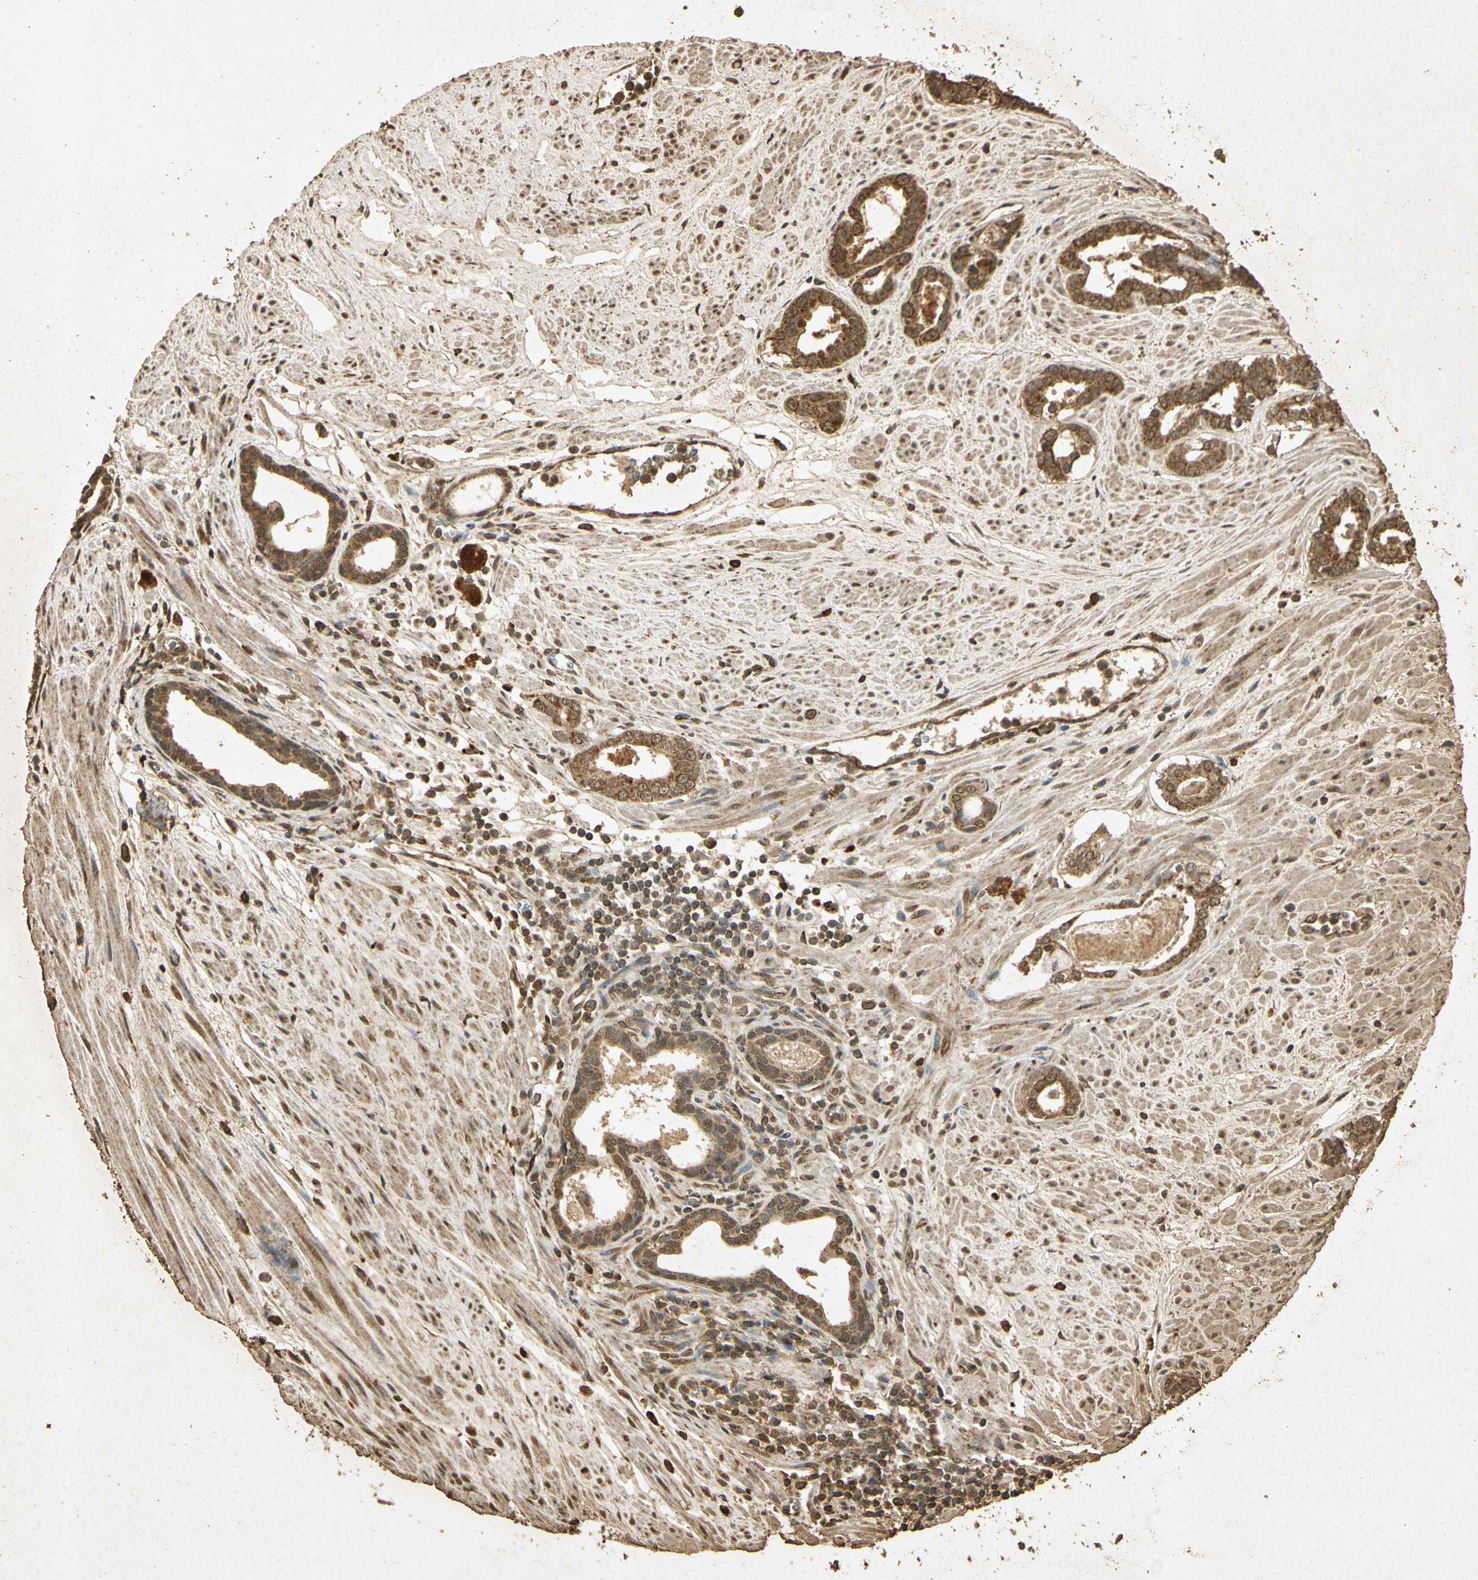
{"staining": {"intensity": "strong", "quantity": "25%-75%", "location": "cytoplasmic/membranous"}, "tissue": "prostate cancer", "cell_type": "Tumor cells", "image_type": "cancer", "snomed": [{"axis": "morphology", "description": "Adenocarcinoma, Low grade"}, {"axis": "topography", "description": "Prostate"}], "caption": "IHC image of neoplastic tissue: prostate low-grade adenocarcinoma stained using immunohistochemistry demonstrates high levels of strong protein expression localized specifically in the cytoplasmic/membranous of tumor cells, appearing as a cytoplasmic/membranous brown color.", "gene": "PRDX3", "patient": {"sex": "male", "age": 57}}